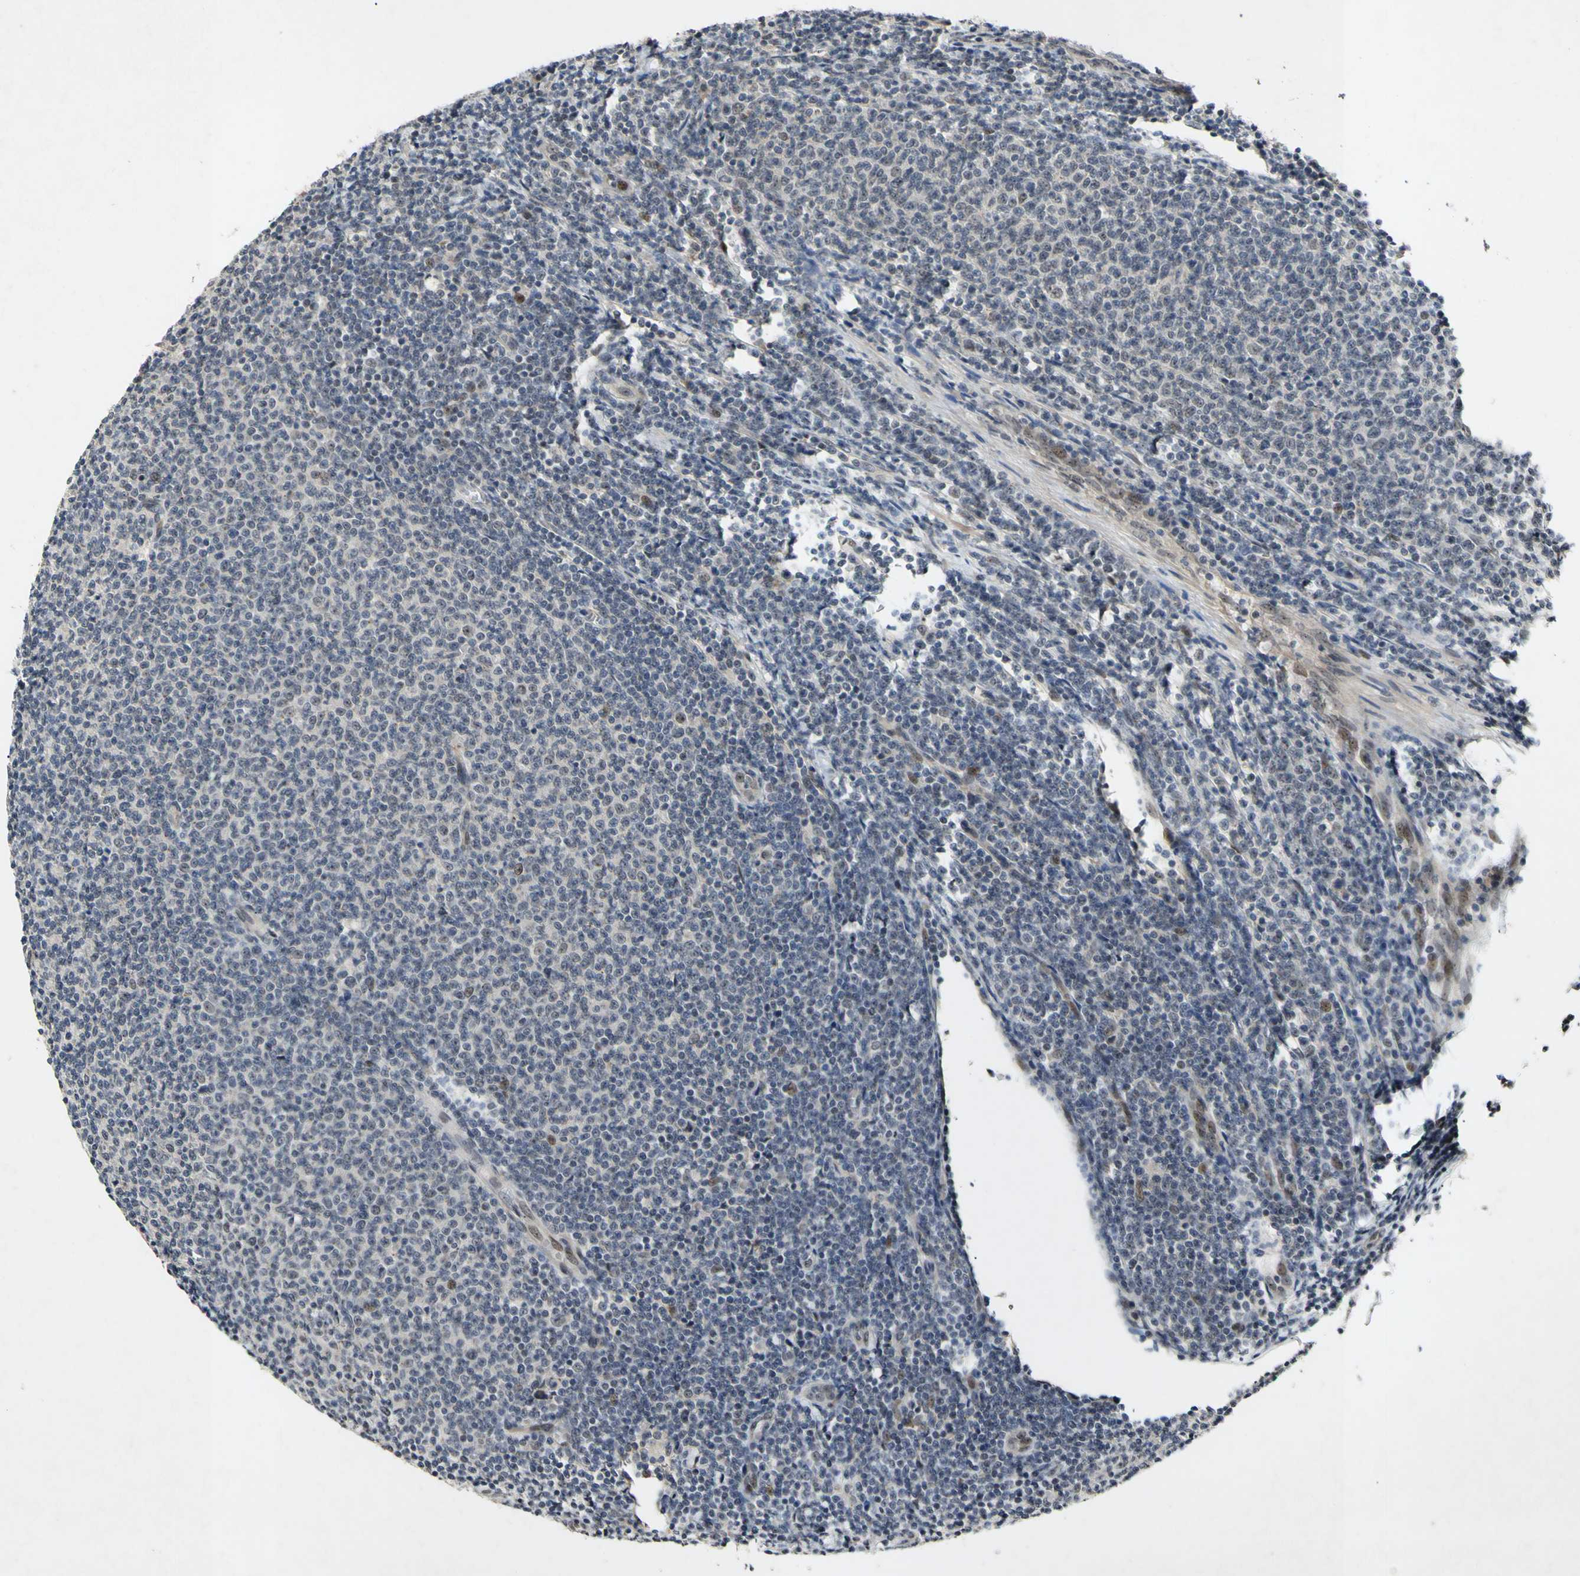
{"staining": {"intensity": "moderate", "quantity": "<25%", "location": "nuclear"}, "tissue": "lymphoma", "cell_type": "Tumor cells", "image_type": "cancer", "snomed": [{"axis": "morphology", "description": "Malignant lymphoma, non-Hodgkin's type, Low grade"}, {"axis": "topography", "description": "Lymph node"}], "caption": "High-power microscopy captured an immunohistochemistry (IHC) image of lymphoma, revealing moderate nuclear positivity in about <25% of tumor cells. (DAB IHC, brown staining for protein, blue staining for nuclei).", "gene": "POLR2F", "patient": {"sex": "male", "age": 66}}